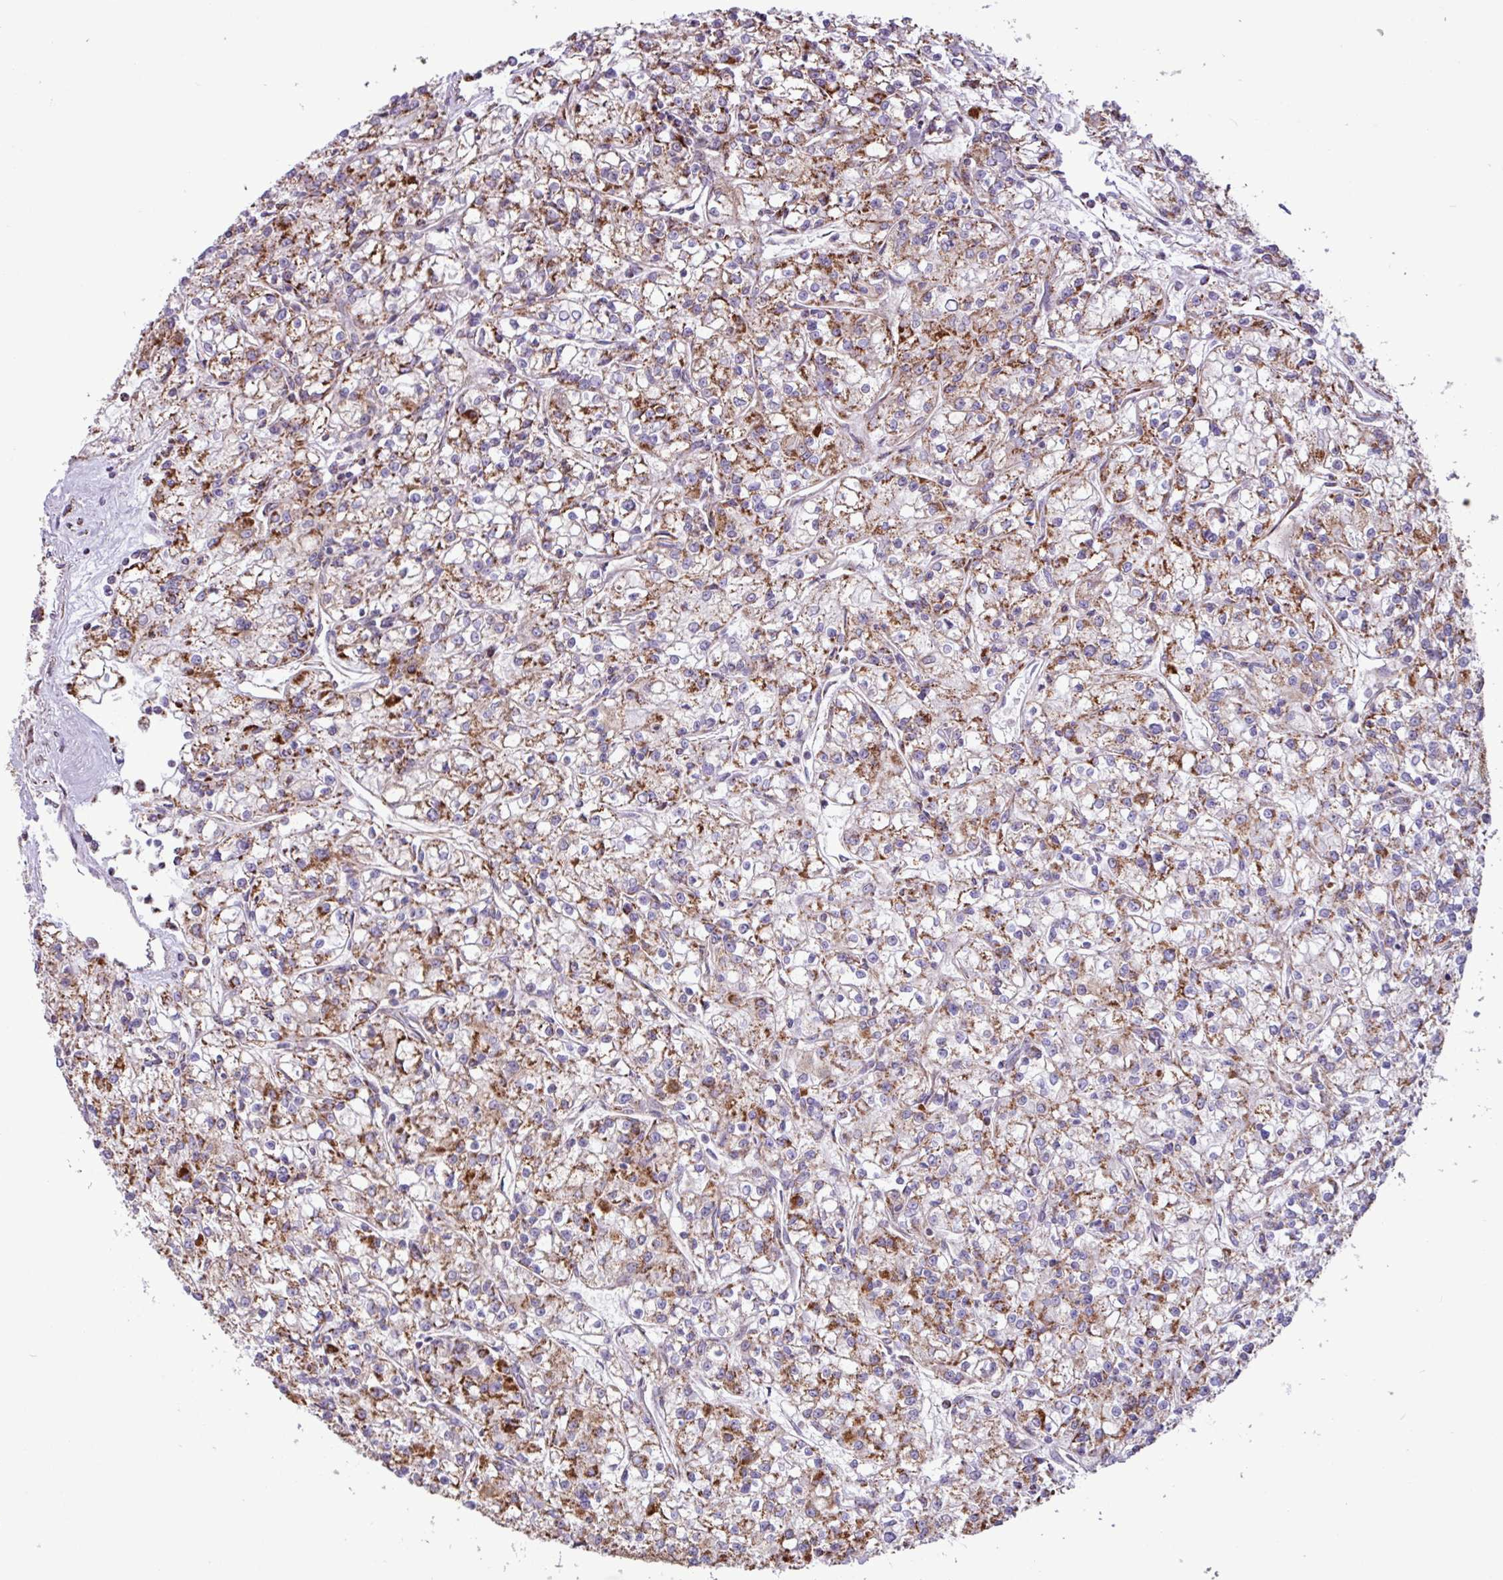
{"staining": {"intensity": "moderate", "quantity": "25%-75%", "location": "cytoplasmic/membranous"}, "tissue": "renal cancer", "cell_type": "Tumor cells", "image_type": "cancer", "snomed": [{"axis": "morphology", "description": "Adenocarcinoma, NOS"}, {"axis": "topography", "description": "Kidney"}], "caption": "Renal cancer was stained to show a protein in brown. There is medium levels of moderate cytoplasmic/membranous positivity in about 25%-75% of tumor cells.", "gene": "RTL3", "patient": {"sex": "female", "age": 59}}